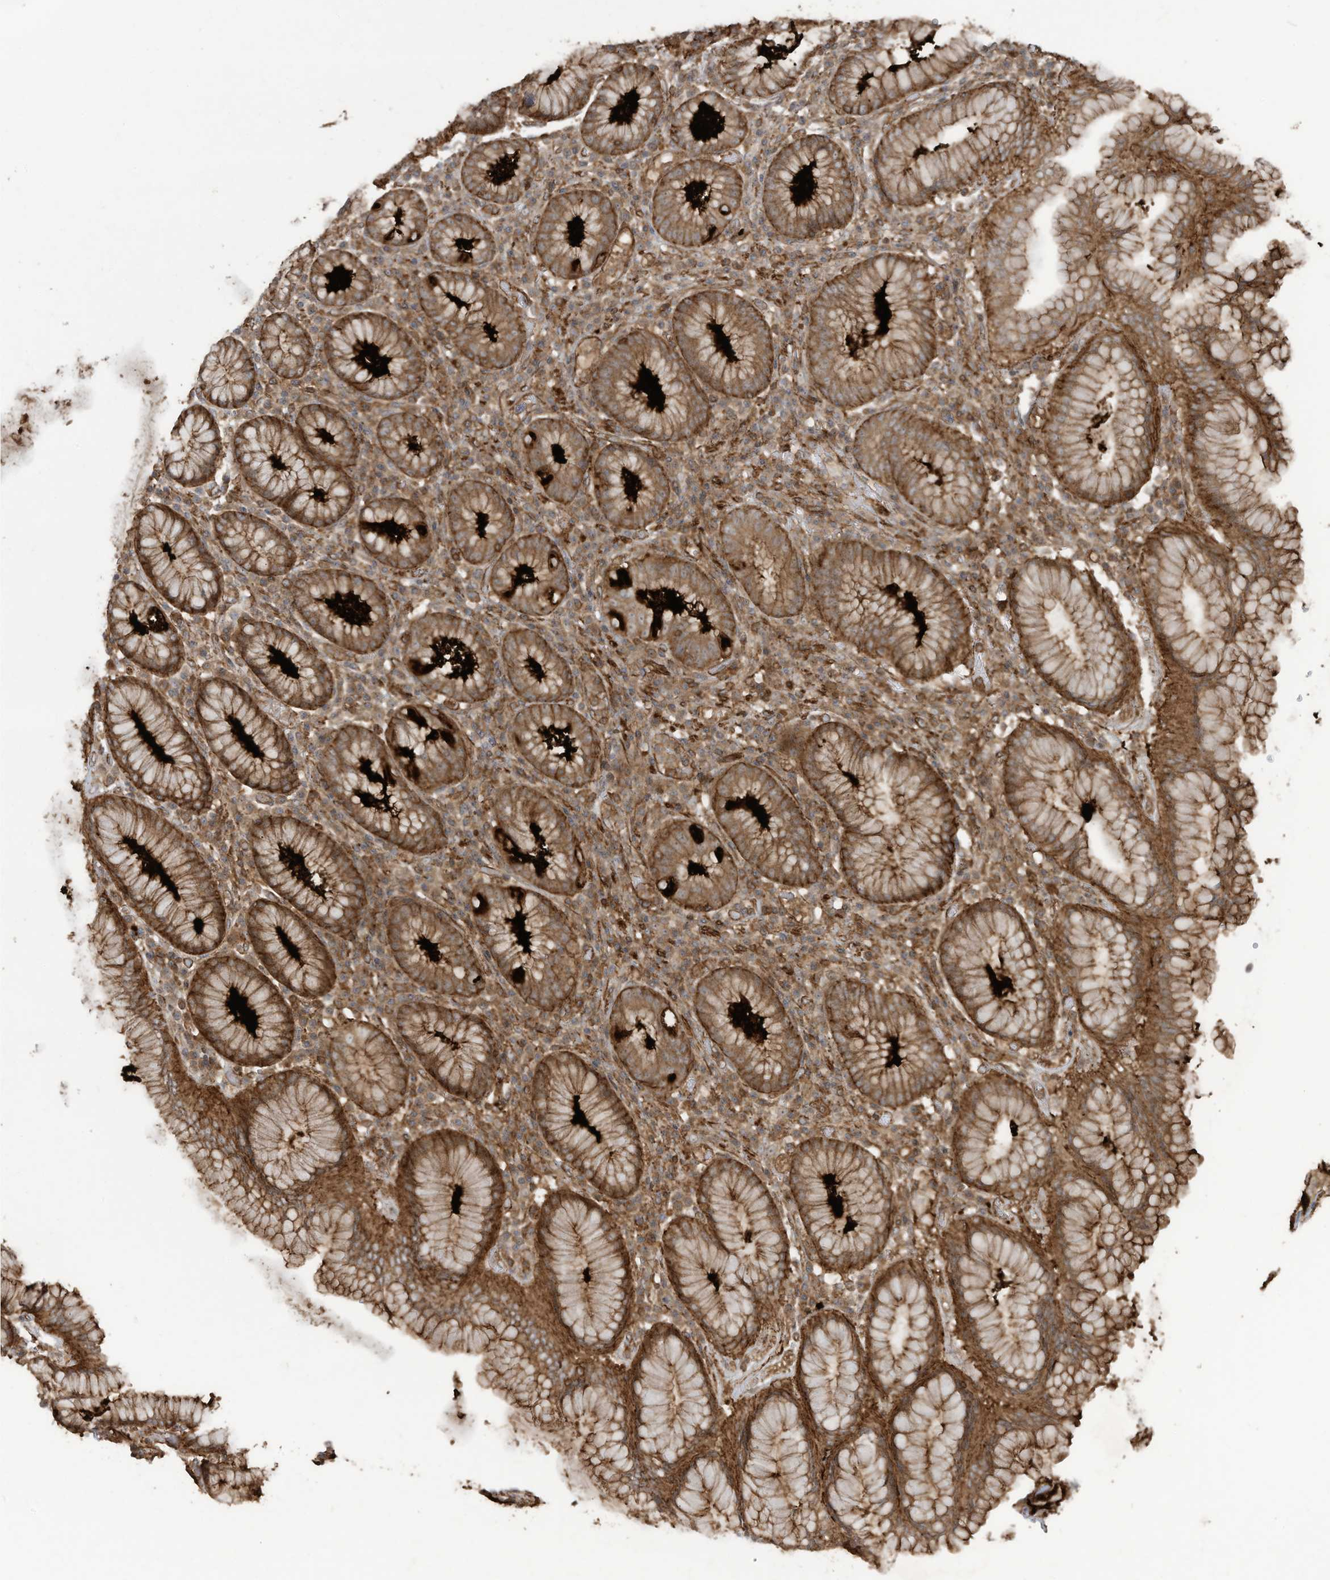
{"staining": {"intensity": "strong", "quantity": ">75%", "location": "cytoplasmic/membranous"}, "tissue": "stomach", "cell_type": "Glandular cells", "image_type": "normal", "snomed": [{"axis": "morphology", "description": "Normal tissue, NOS"}, {"axis": "topography", "description": "Stomach"}, {"axis": "topography", "description": "Stomach, lower"}], "caption": "Immunohistochemical staining of benign stomach reveals strong cytoplasmic/membranous protein expression in about >75% of glandular cells. The protein is shown in brown color, while the nuclei are stained blue.", "gene": "DDIT4", "patient": {"sex": "female", "age": 56}}